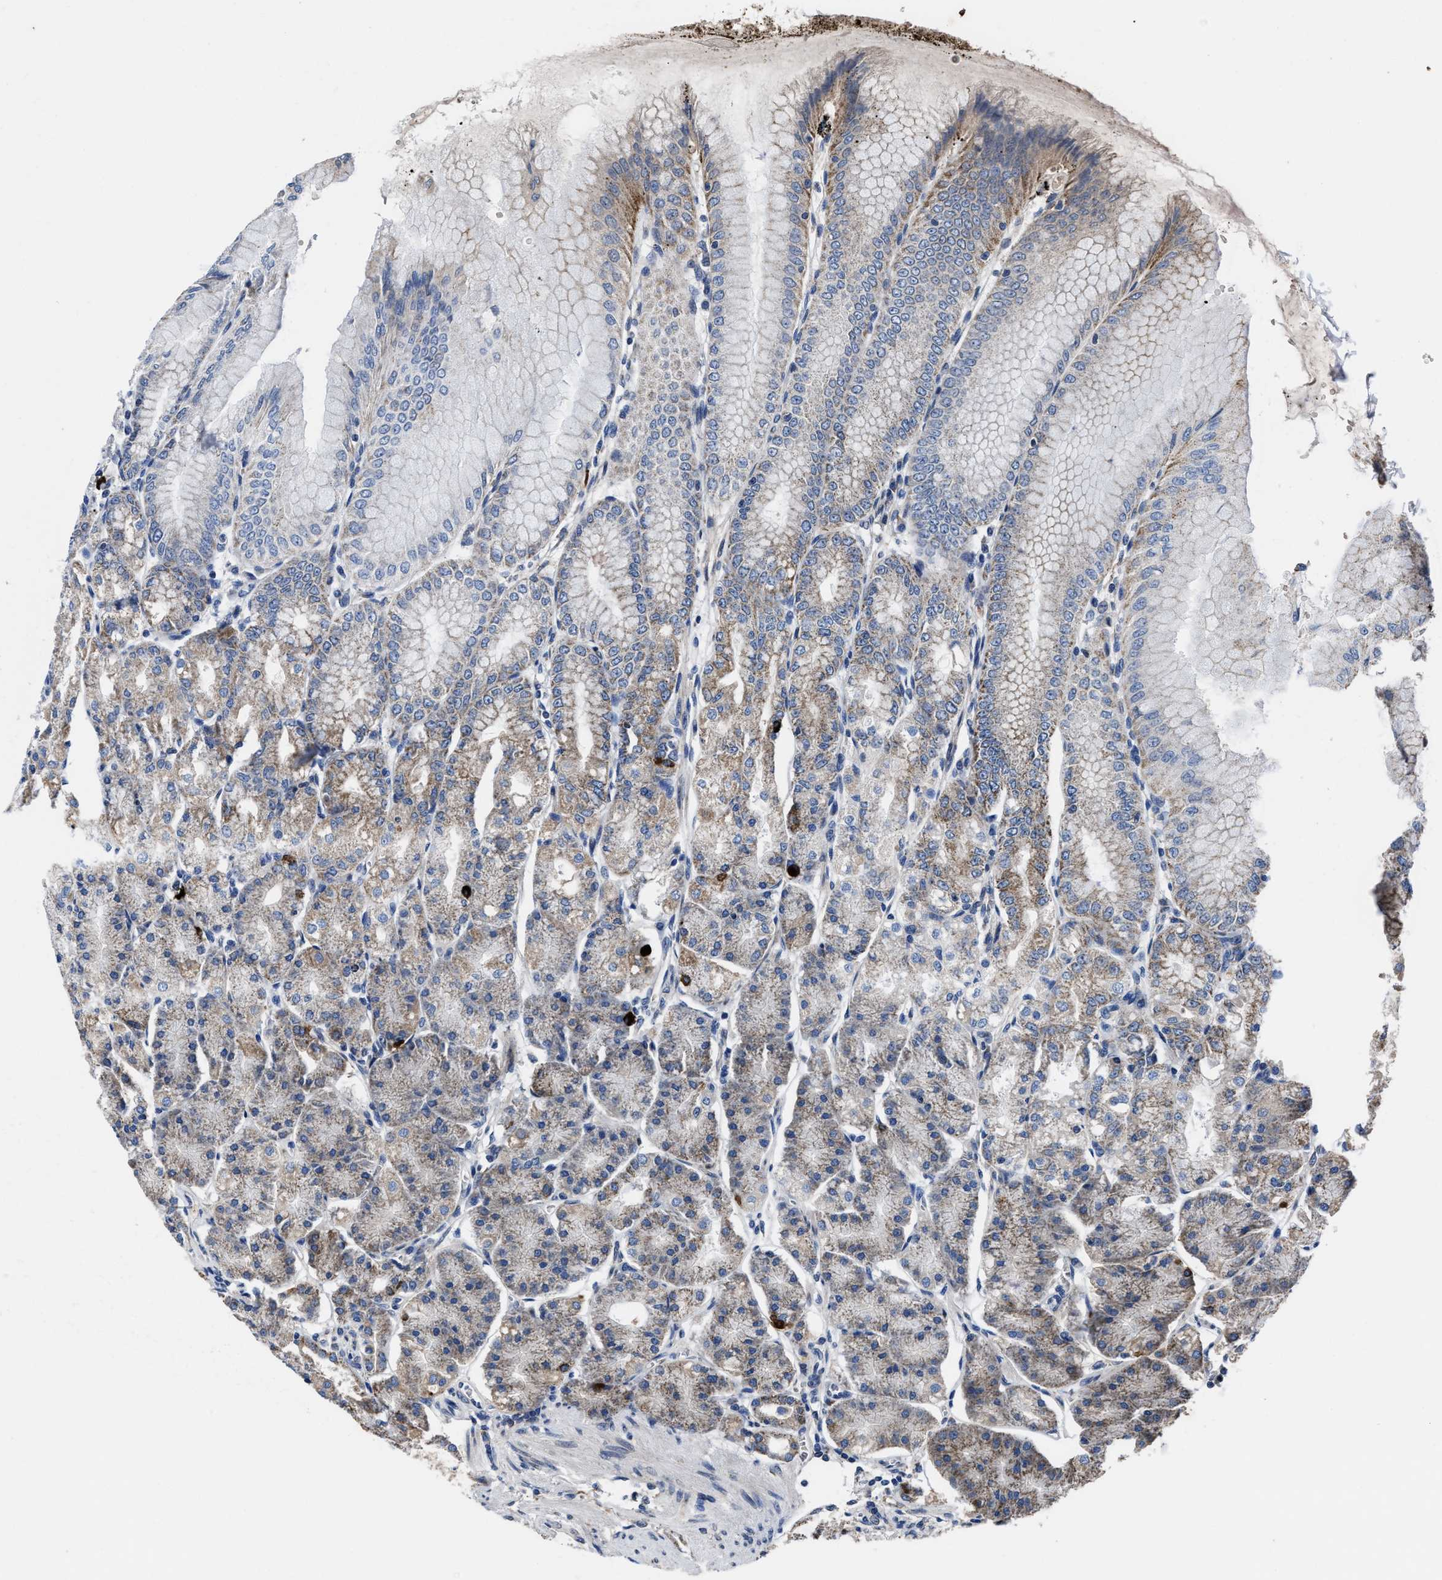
{"staining": {"intensity": "weak", "quantity": "25%-75%", "location": "cytoplasmic/membranous"}, "tissue": "stomach", "cell_type": "Glandular cells", "image_type": "normal", "snomed": [{"axis": "morphology", "description": "Normal tissue, NOS"}, {"axis": "topography", "description": "Stomach, lower"}], "caption": "Immunohistochemical staining of unremarkable human stomach shows 25%-75% levels of weak cytoplasmic/membranous protein expression in about 25%-75% of glandular cells.", "gene": "CACNA1D", "patient": {"sex": "male", "age": 71}}